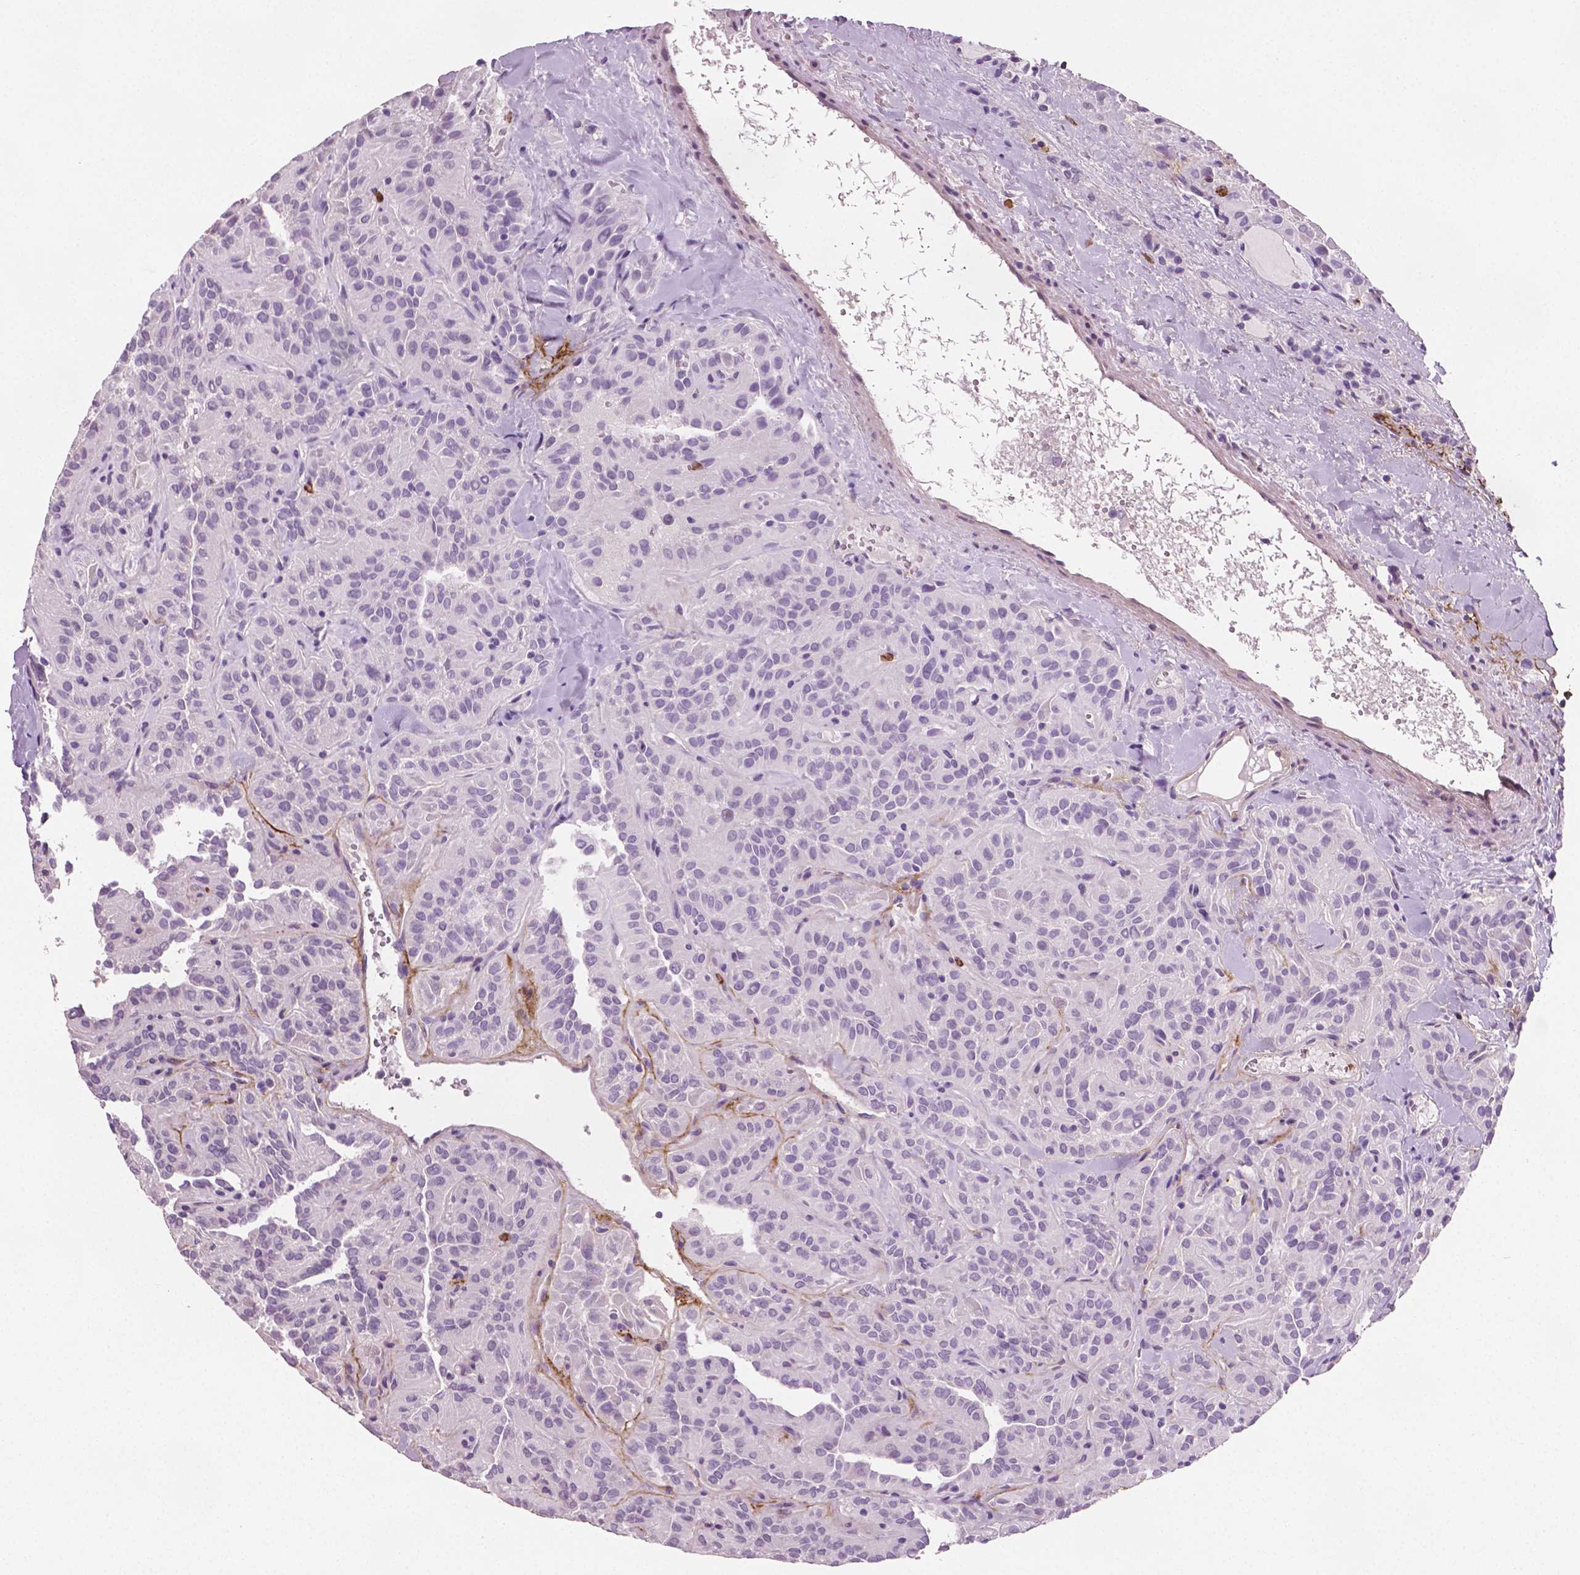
{"staining": {"intensity": "negative", "quantity": "none", "location": "none"}, "tissue": "thyroid cancer", "cell_type": "Tumor cells", "image_type": "cancer", "snomed": [{"axis": "morphology", "description": "Papillary adenocarcinoma, NOS"}, {"axis": "topography", "description": "Thyroid gland"}], "caption": "The photomicrograph exhibits no significant expression in tumor cells of thyroid papillary adenocarcinoma.", "gene": "PTX3", "patient": {"sex": "female", "age": 45}}